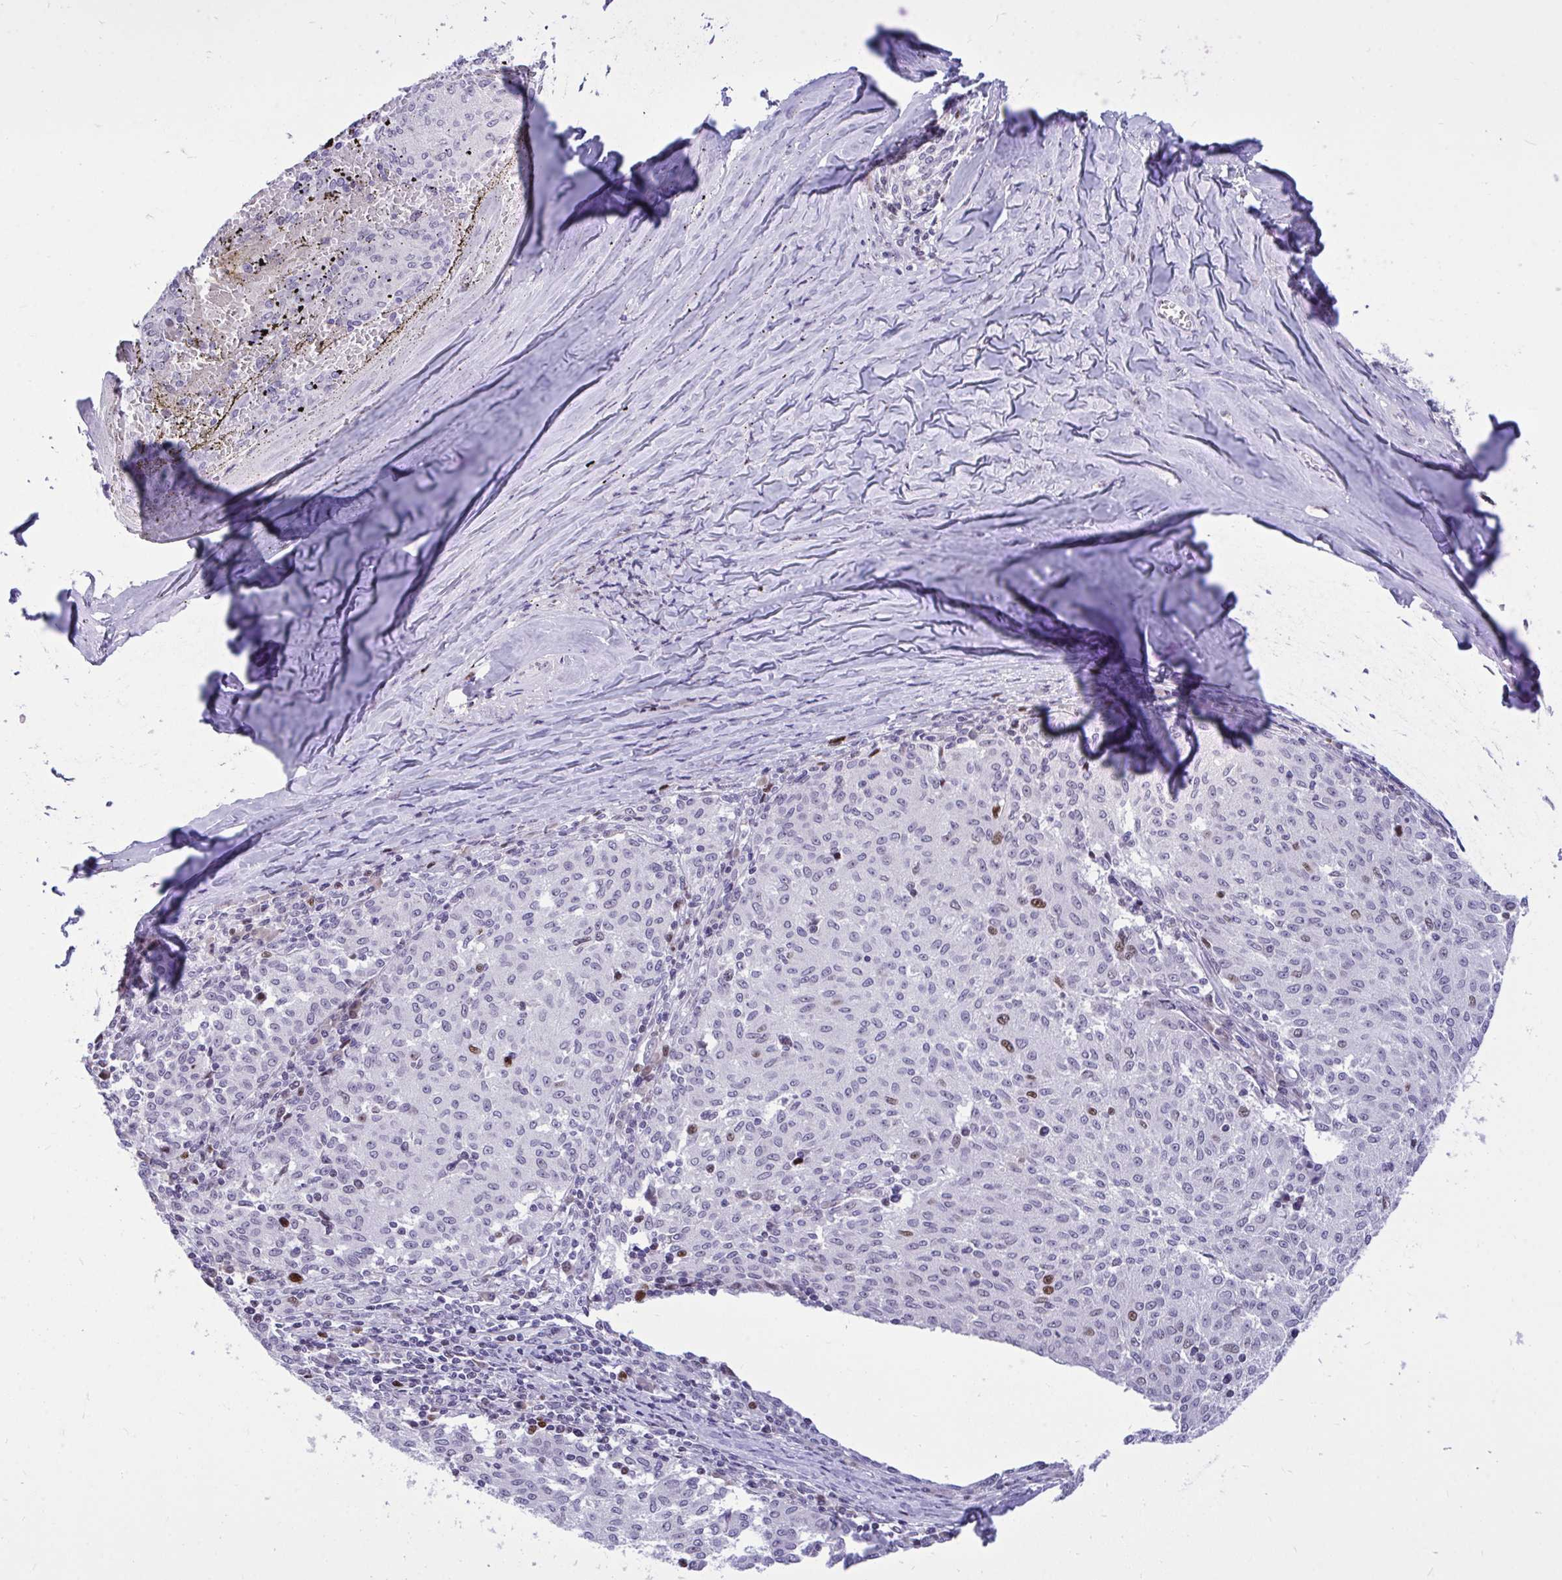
{"staining": {"intensity": "strong", "quantity": "<25%", "location": "nuclear"}, "tissue": "melanoma", "cell_type": "Tumor cells", "image_type": "cancer", "snomed": [{"axis": "morphology", "description": "Malignant melanoma, NOS"}, {"axis": "topography", "description": "Skin"}], "caption": "There is medium levels of strong nuclear positivity in tumor cells of melanoma, as demonstrated by immunohistochemical staining (brown color).", "gene": "C1QL2", "patient": {"sex": "female", "age": 72}}